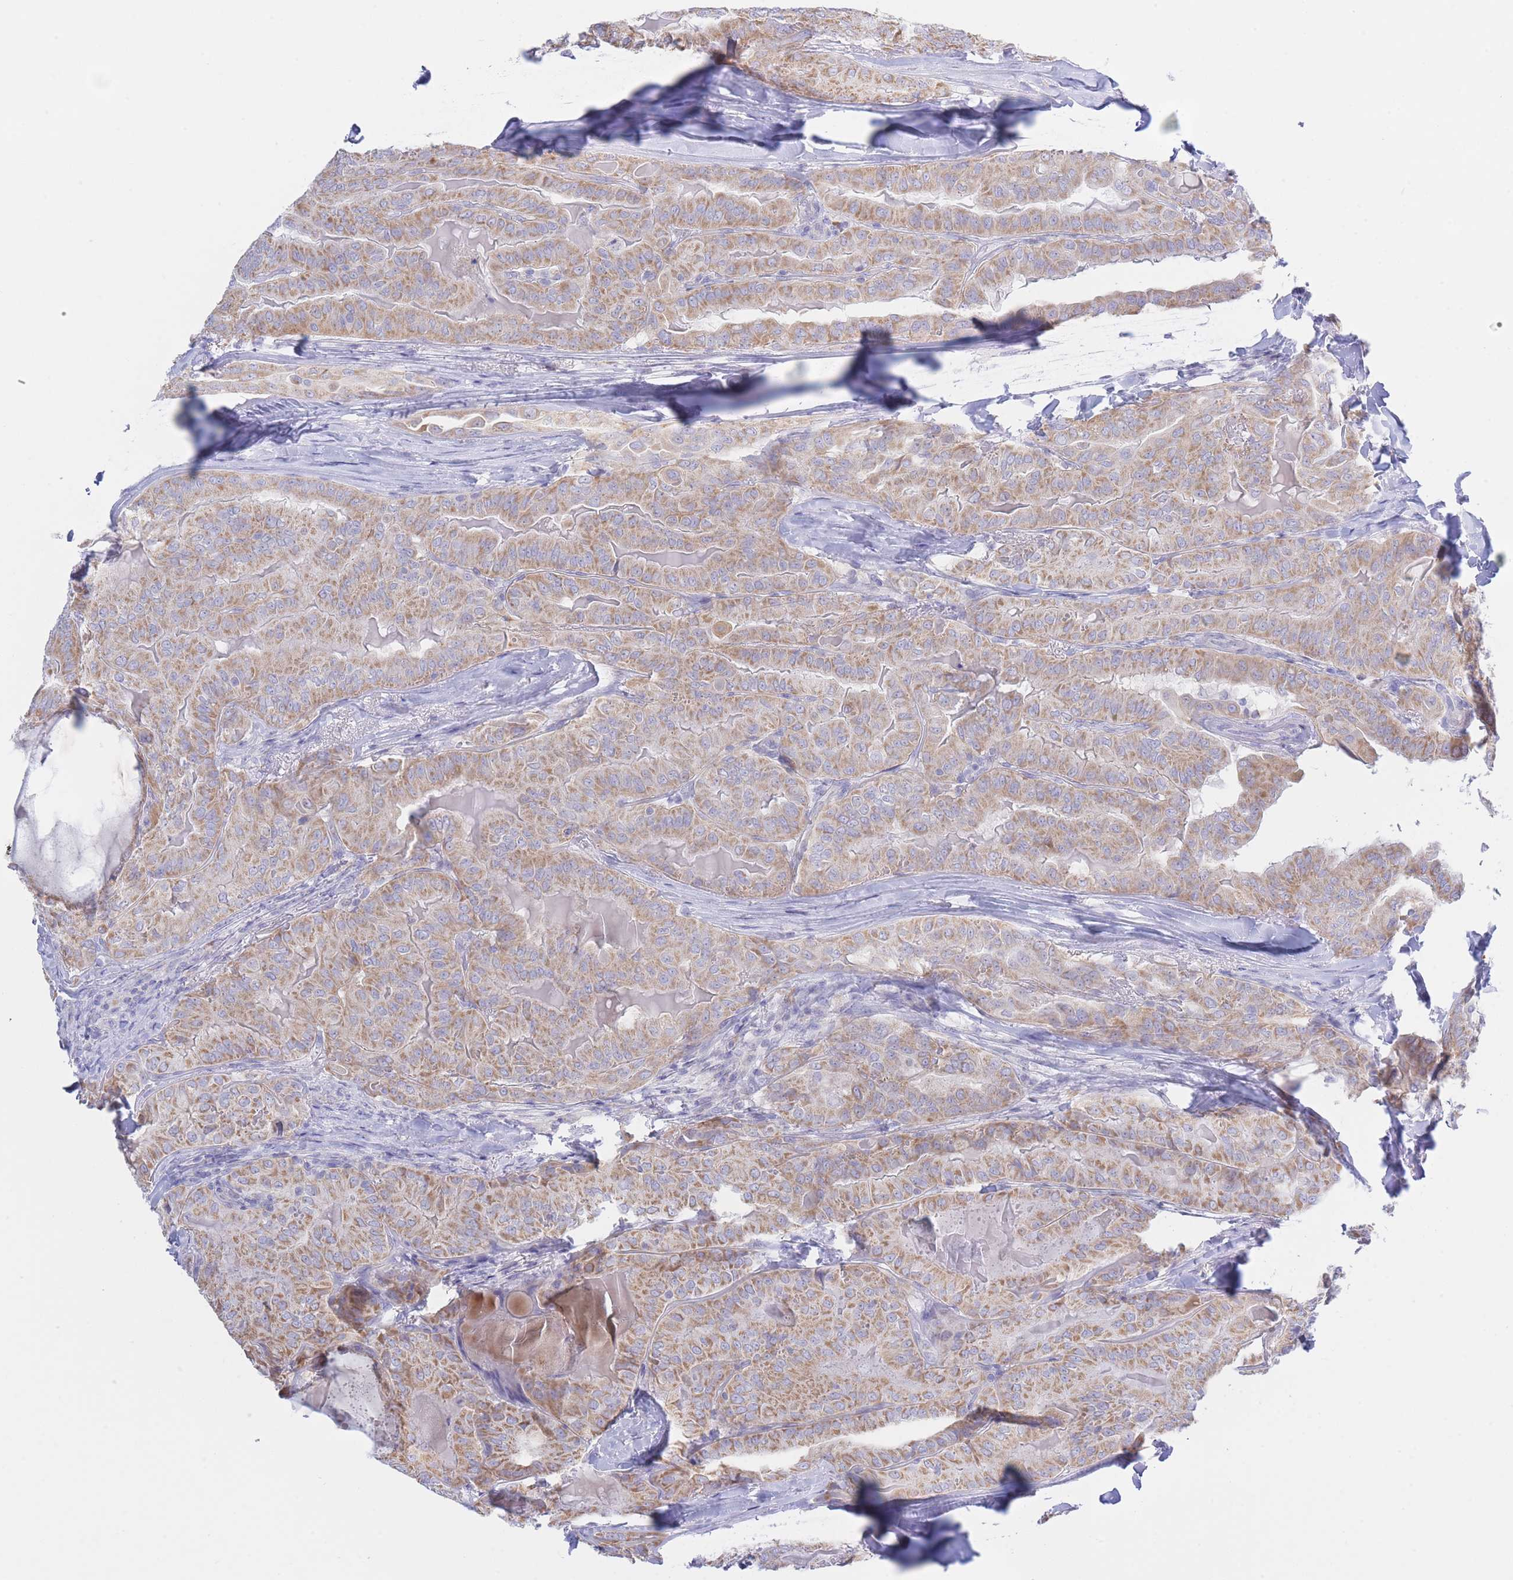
{"staining": {"intensity": "moderate", "quantity": ">75%", "location": "cytoplasmic/membranous"}, "tissue": "thyroid cancer", "cell_type": "Tumor cells", "image_type": "cancer", "snomed": [{"axis": "morphology", "description": "Papillary adenocarcinoma, NOS"}, {"axis": "topography", "description": "Thyroid gland"}], "caption": "Protein staining of papillary adenocarcinoma (thyroid) tissue reveals moderate cytoplasmic/membranous positivity in approximately >75% of tumor cells.", "gene": "NANP", "patient": {"sex": "female", "age": 68}}